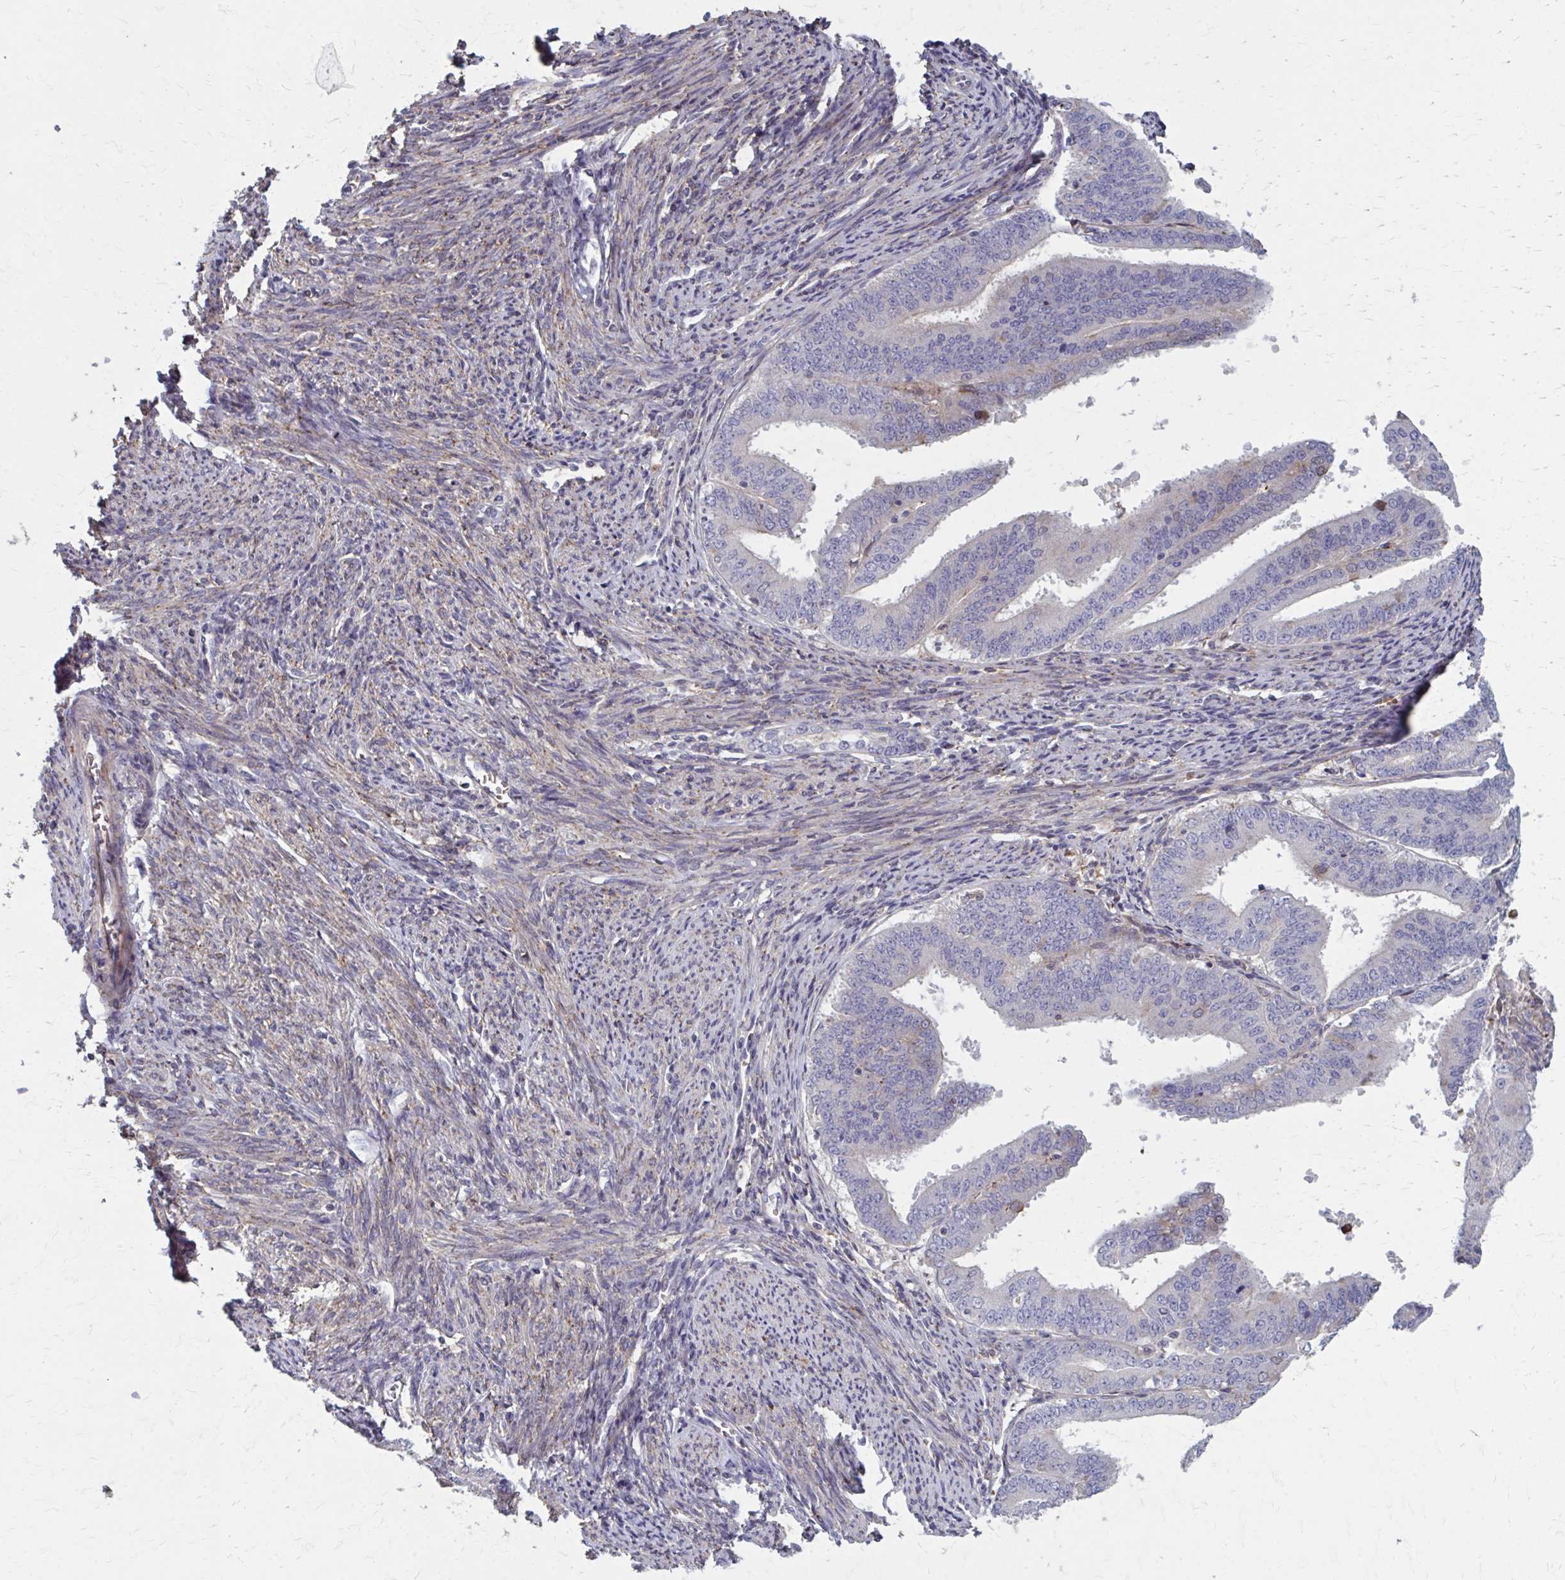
{"staining": {"intensity": "negative", "quantity": "none", "location": "none"}, "tissue": "endometrial cancer", "cell_type": "Tumor cells", "image_type": "cancer", "snomed": [{"axis": "morphology", "description": "Adenocarcinoma, NOS"}, {"axis": "topography", "description": "Endometrium"}], "caption": "Immunohistochemical staining of human endometrial cancer exhibits no significant expression in tumor cells.", "gene": "MMP14", "patient": {"sex": "female", "age": 63}}